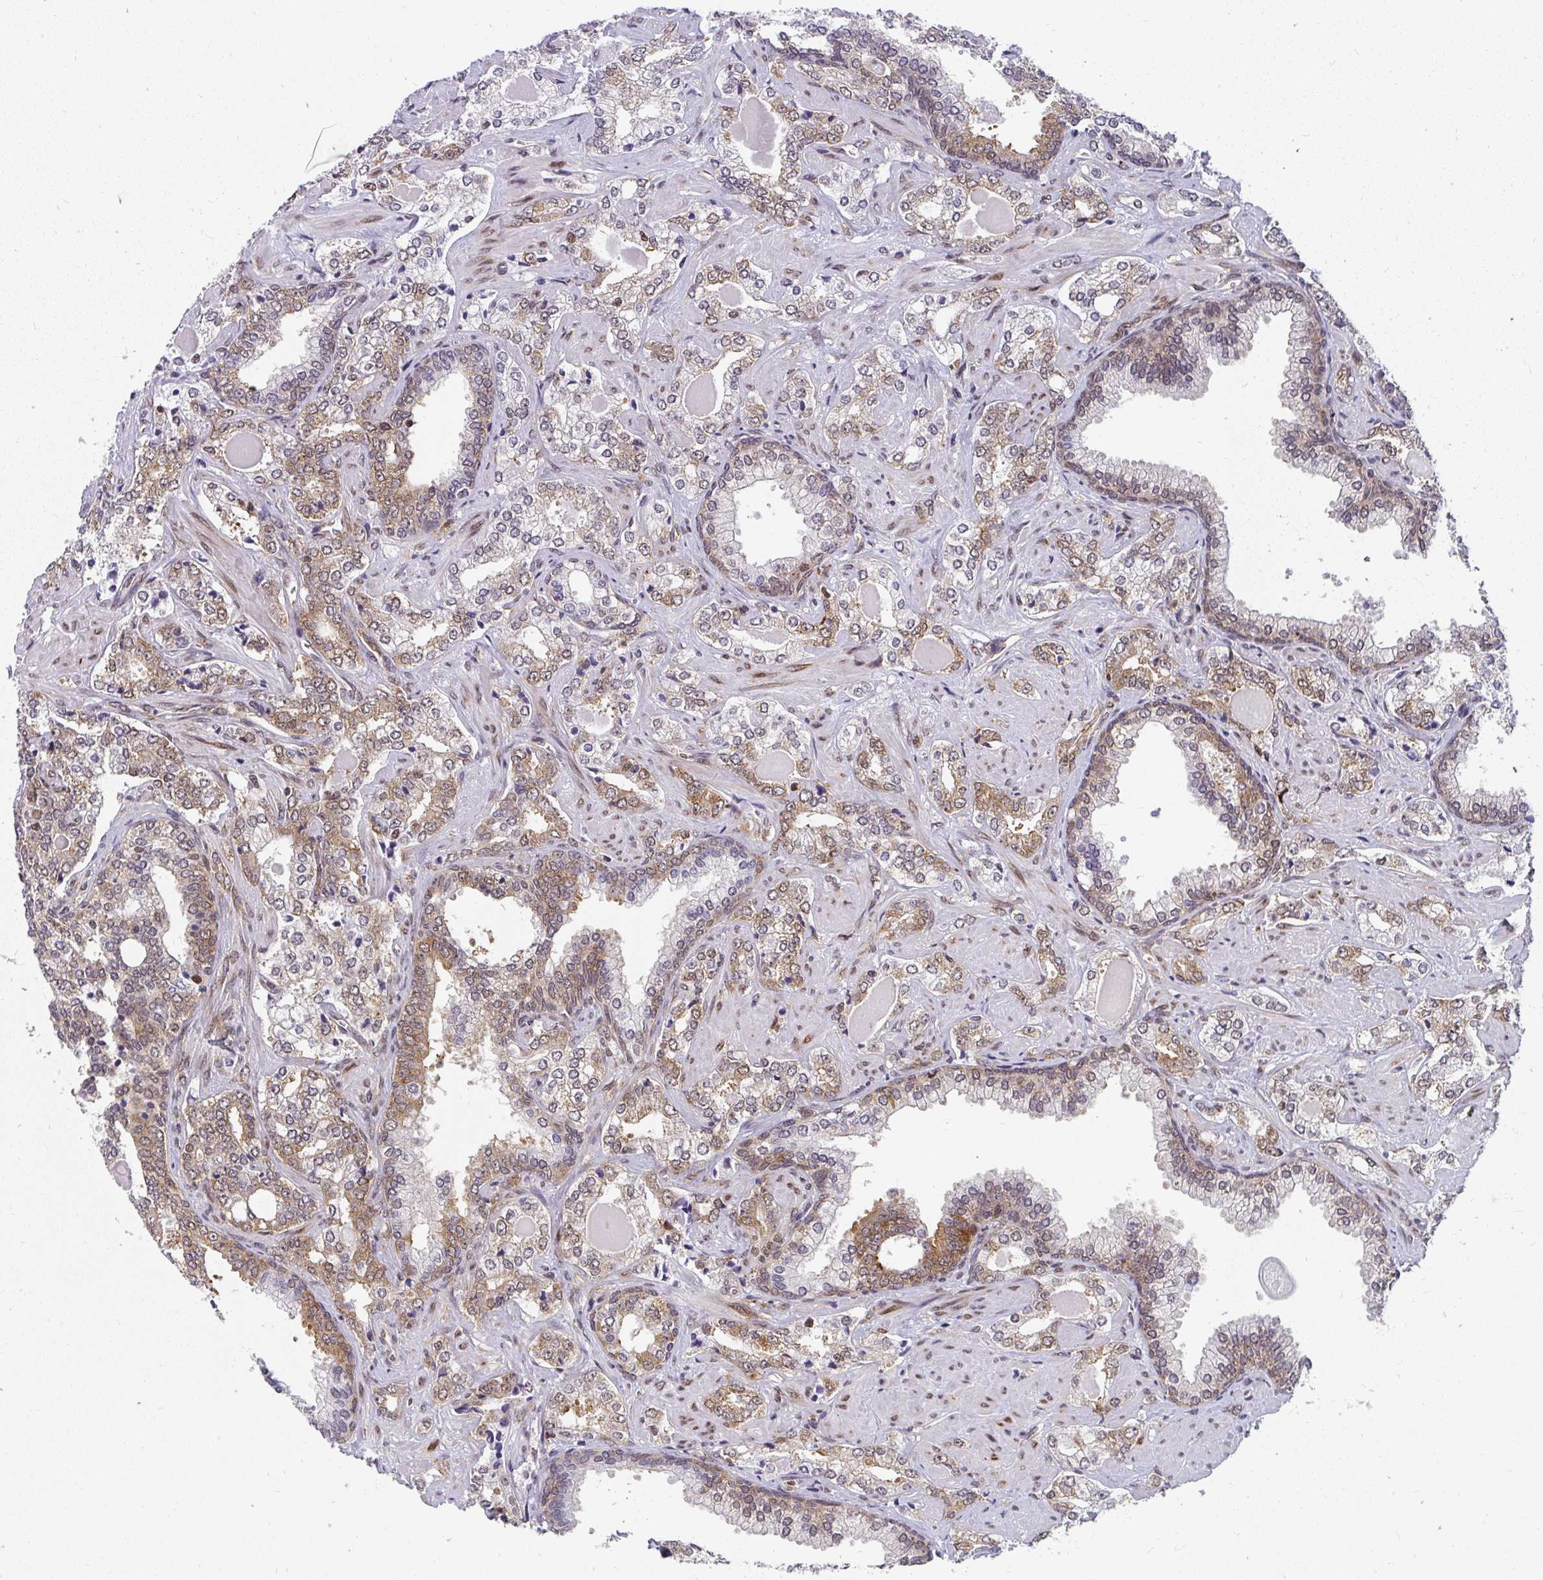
{"staining": {"intensity": "moderate", "quantity": "25%-75%", "location": "cytoplasmic/membranous"}, "tissue": "prostate cancer", "cell_type": "Tumor cells", "image_type": "cancer", "snomed": [{"axis": "morphology", "description": "Adenocarcinoma, High grade"}, {"axis": "topography", "description": "Prostate"}], "caption": "Immunohistochemistry micrograph of neoplastic tissue: prostate cancer (adenocarcinoma (high-grade)) stained using immunohistochemistry shows medium levels of moderate protein expression localized specifically in the cytoplasmic/membranous of tumor cells, appearing as a cytoplasmic/membranous brown color.", "gene": "SYNCRIP", "patient": {"sex": "male", "age": 60}}